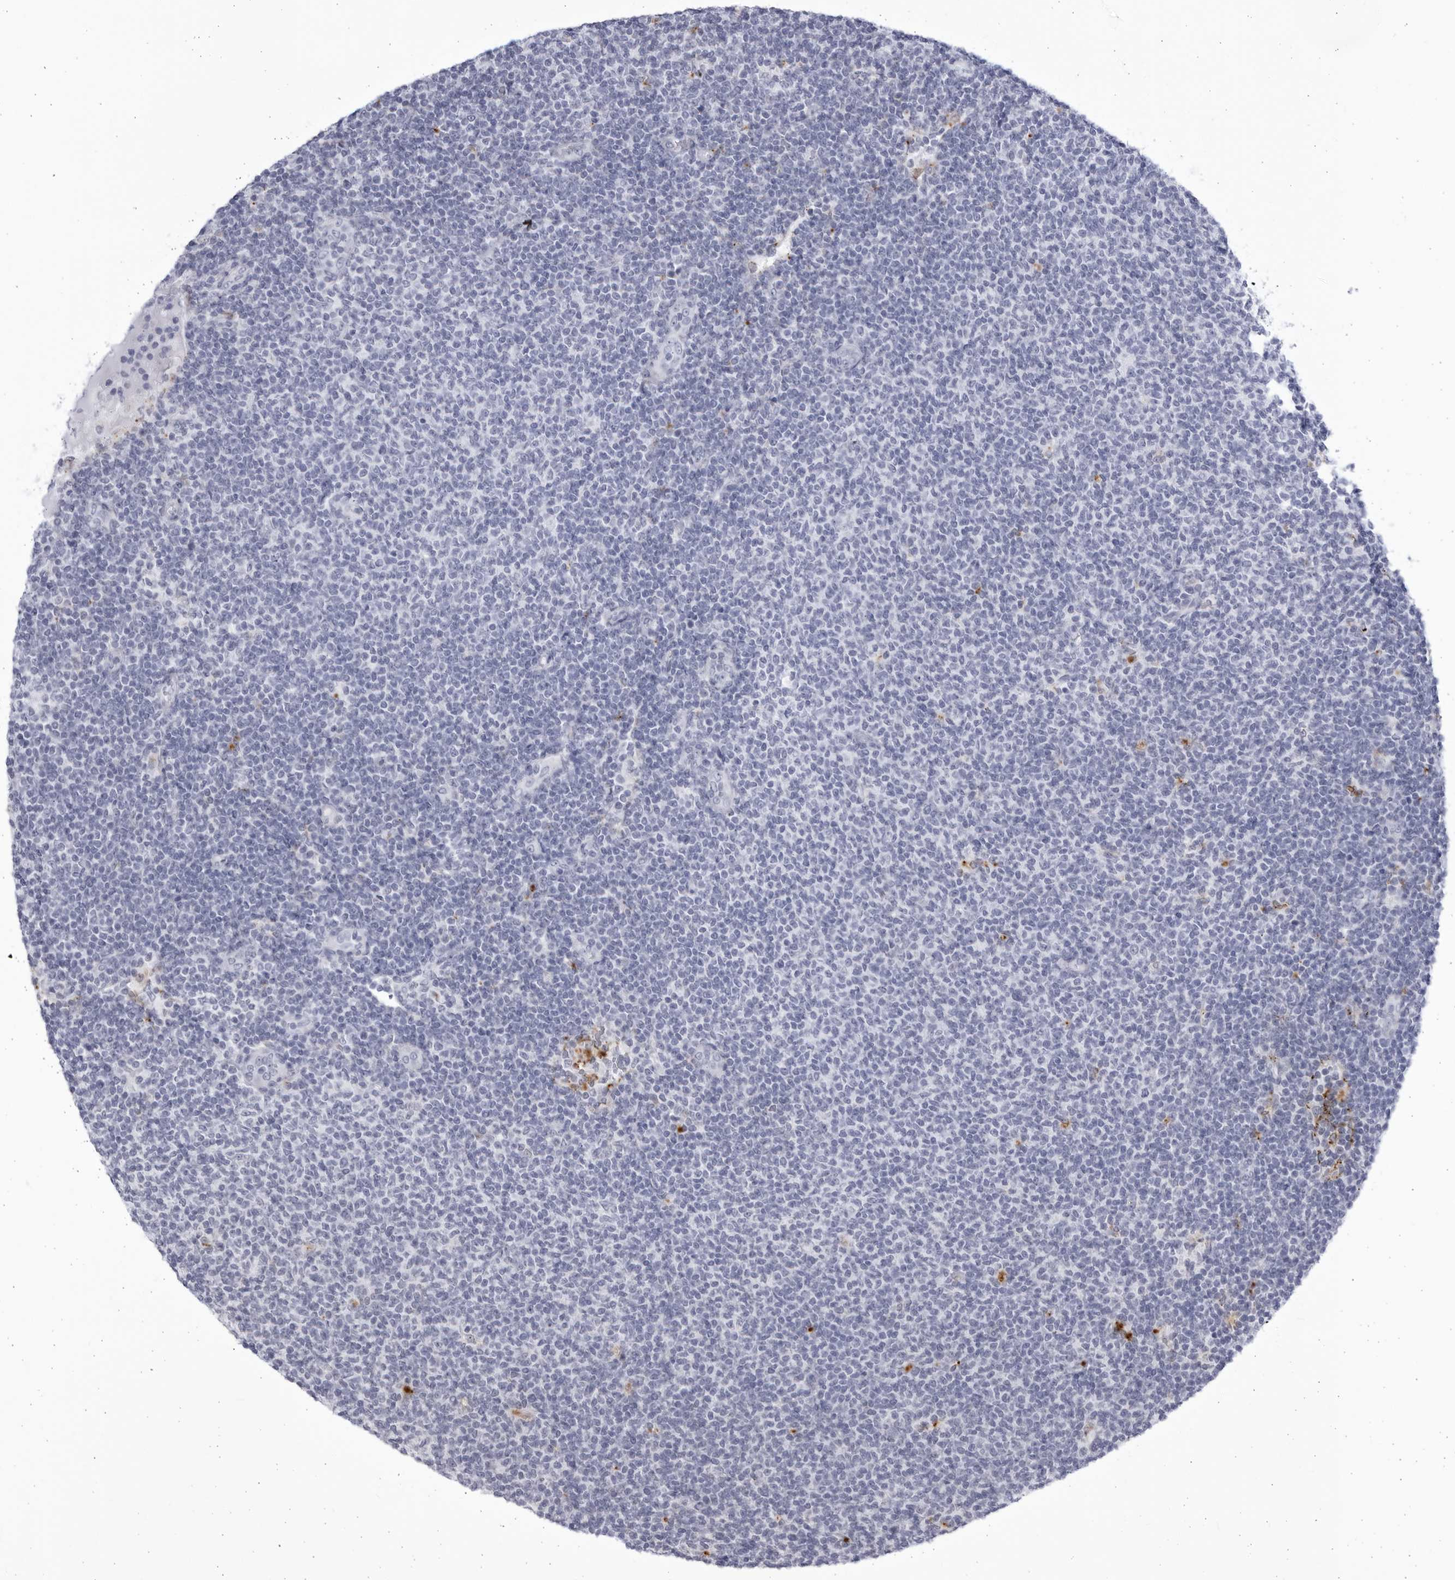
{"staining": {"intensity": "negative", "quantity": "none", "location": "none"}, "tissue": "lymphoma", "cell_type": "Tumor cells", "image_type": "cancer", "snomed": [{"axis": "morphology", "description": "Malignant lymphoma, non-Hodgkin's type, Low grade"}, {"axis": "topography", "description": "Lymph node"}], "caption": "The immunohistochemistry (IHC) image has no significant positivity in tumor cells of lymphoma tissue.", "gene": "CCDC181", "patient": {"sex": "male", "age": 66}}